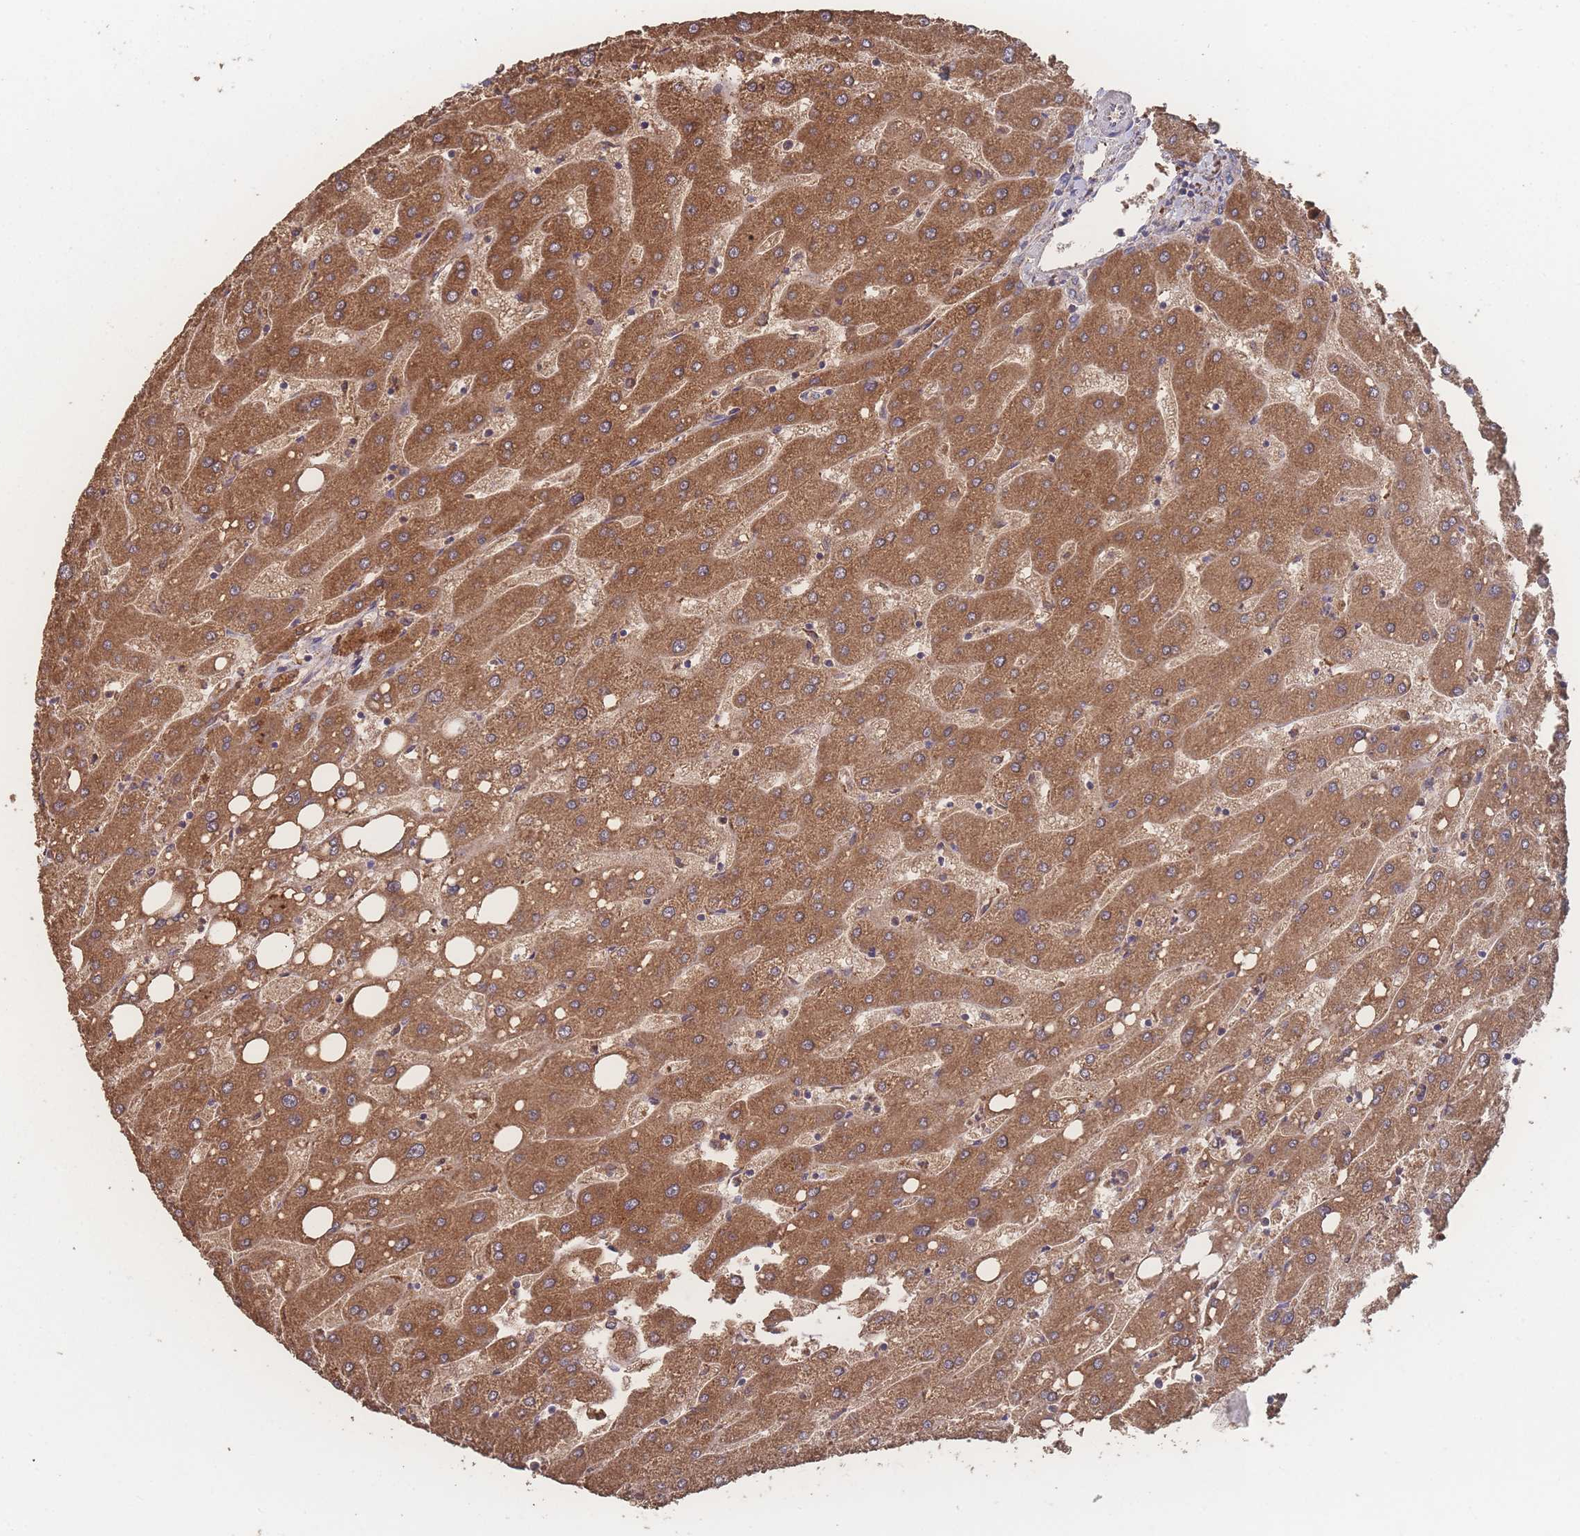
{"staining": {"intensity": "moderate", "quantity": ">75%", "location": "cytoplasmic/membranous"}, "tissue": "liver", "cell_type": "Cholangiocytes", "image_type": "normal", "snomed": [{"axis": "morphology", "description": "Normal tissue, NOS"}, {"axis": "topography", "description": "Liver"}], "caption": "Cholangiocytes show medium levels of moderate cytoplasmic/membranous expression in approximately >75% of cells in benign human liver.", "gene": "ATXN10", "patient": {"sex": "male", "age": 67}}